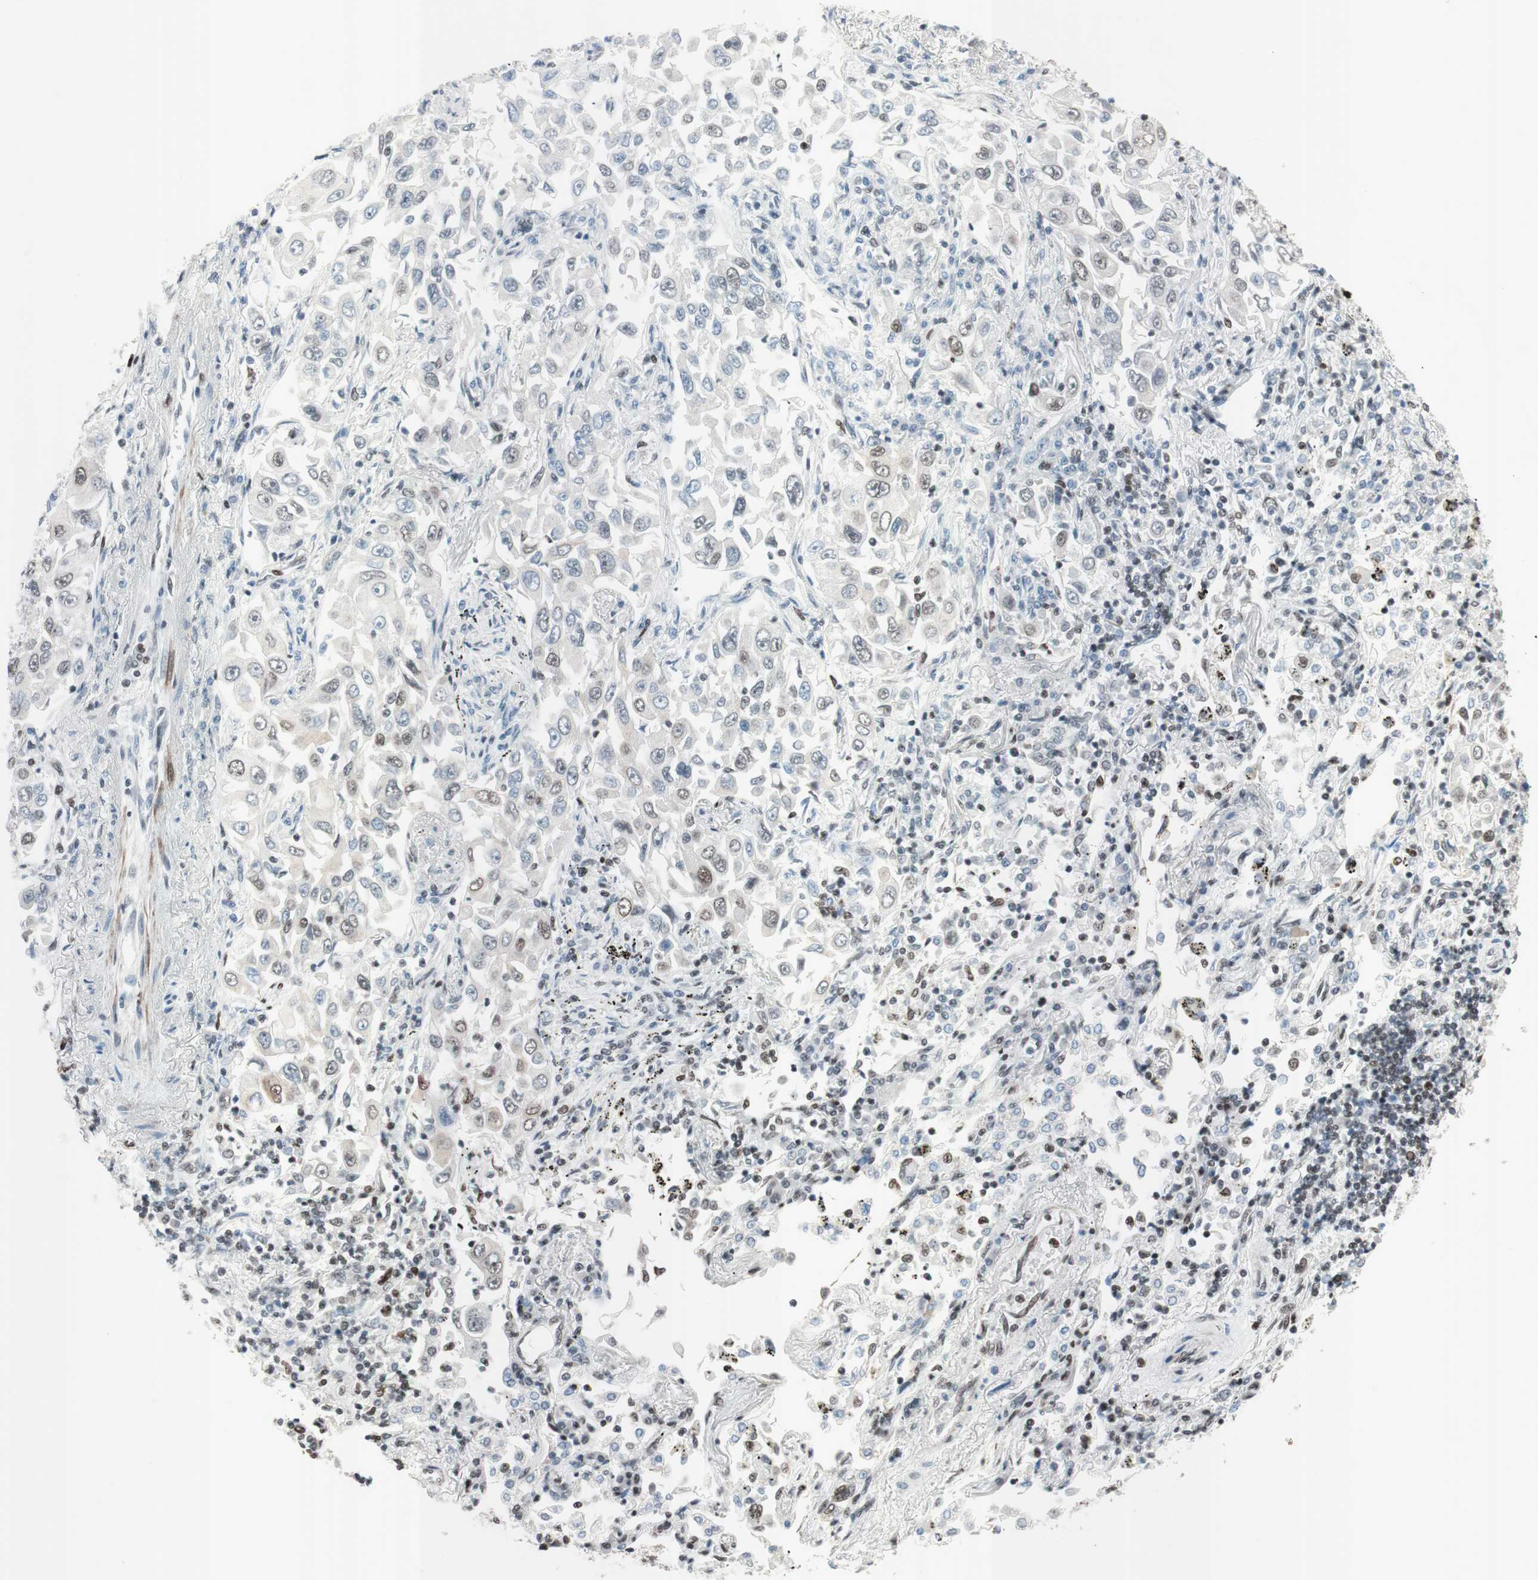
{"staining": {"intensity": "moderate", "quantity": "25%-75%", "location": "nuclear"}, "tissue": "lung cancer", "cell_type": "Tumor cells", "image_type": "cancer", "snomed": [{"axis": "morphology", "description": "Adenocarcinoma, NOS"}, {"axis": "topography", "description": "Lung"}], "caption": "Brown immunohistochemical staining in human lung cancer exhibits moderate nuclear expression in approximately 25%-75% of tumor cells. Using DAB (brown) and hematoxylin (blue) stains, captured at high magnification using brightfield microscopy.", "gene": "ARID1A", "patient": {"sex": "male", "age": 84}}